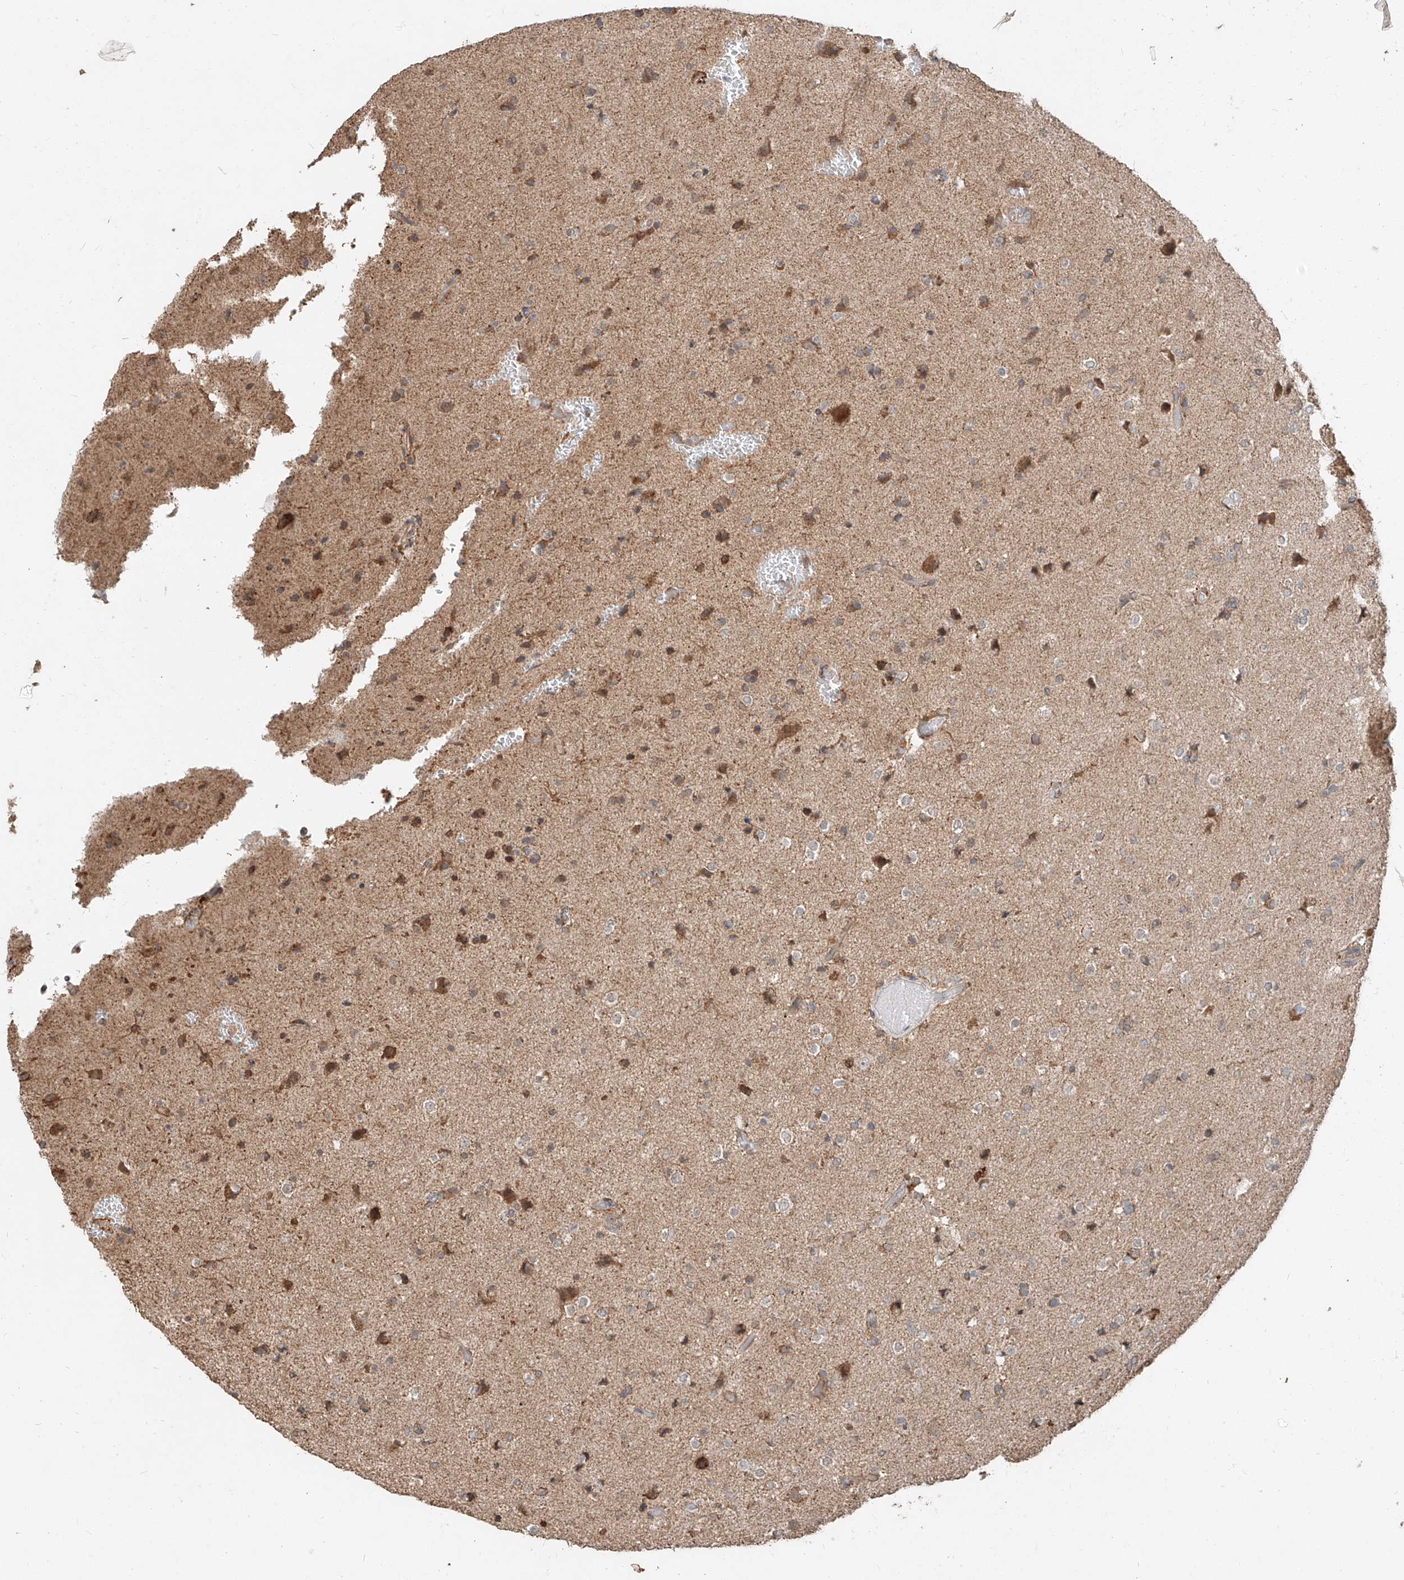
{"staining": {"intensity": "moderate", "quantity": "<25%", "location": "cytoplasmic/membranous"}, "tissue": "glioma", "cell_type": "Tumor cells", "image_type": "cancer", "snomed": [{"axis": "morphology", "description": "Glioma, malignant, Low grade"}, {"axis": "topography", "description": "Brain"}], "caption": "Protein analysis of glioma tissue exhibits moderate cytoplasmic/membranous expression in approximately <25% of tumor cells.", "gene": "STX19", "patient": {"sex": "male", "age": 65}}